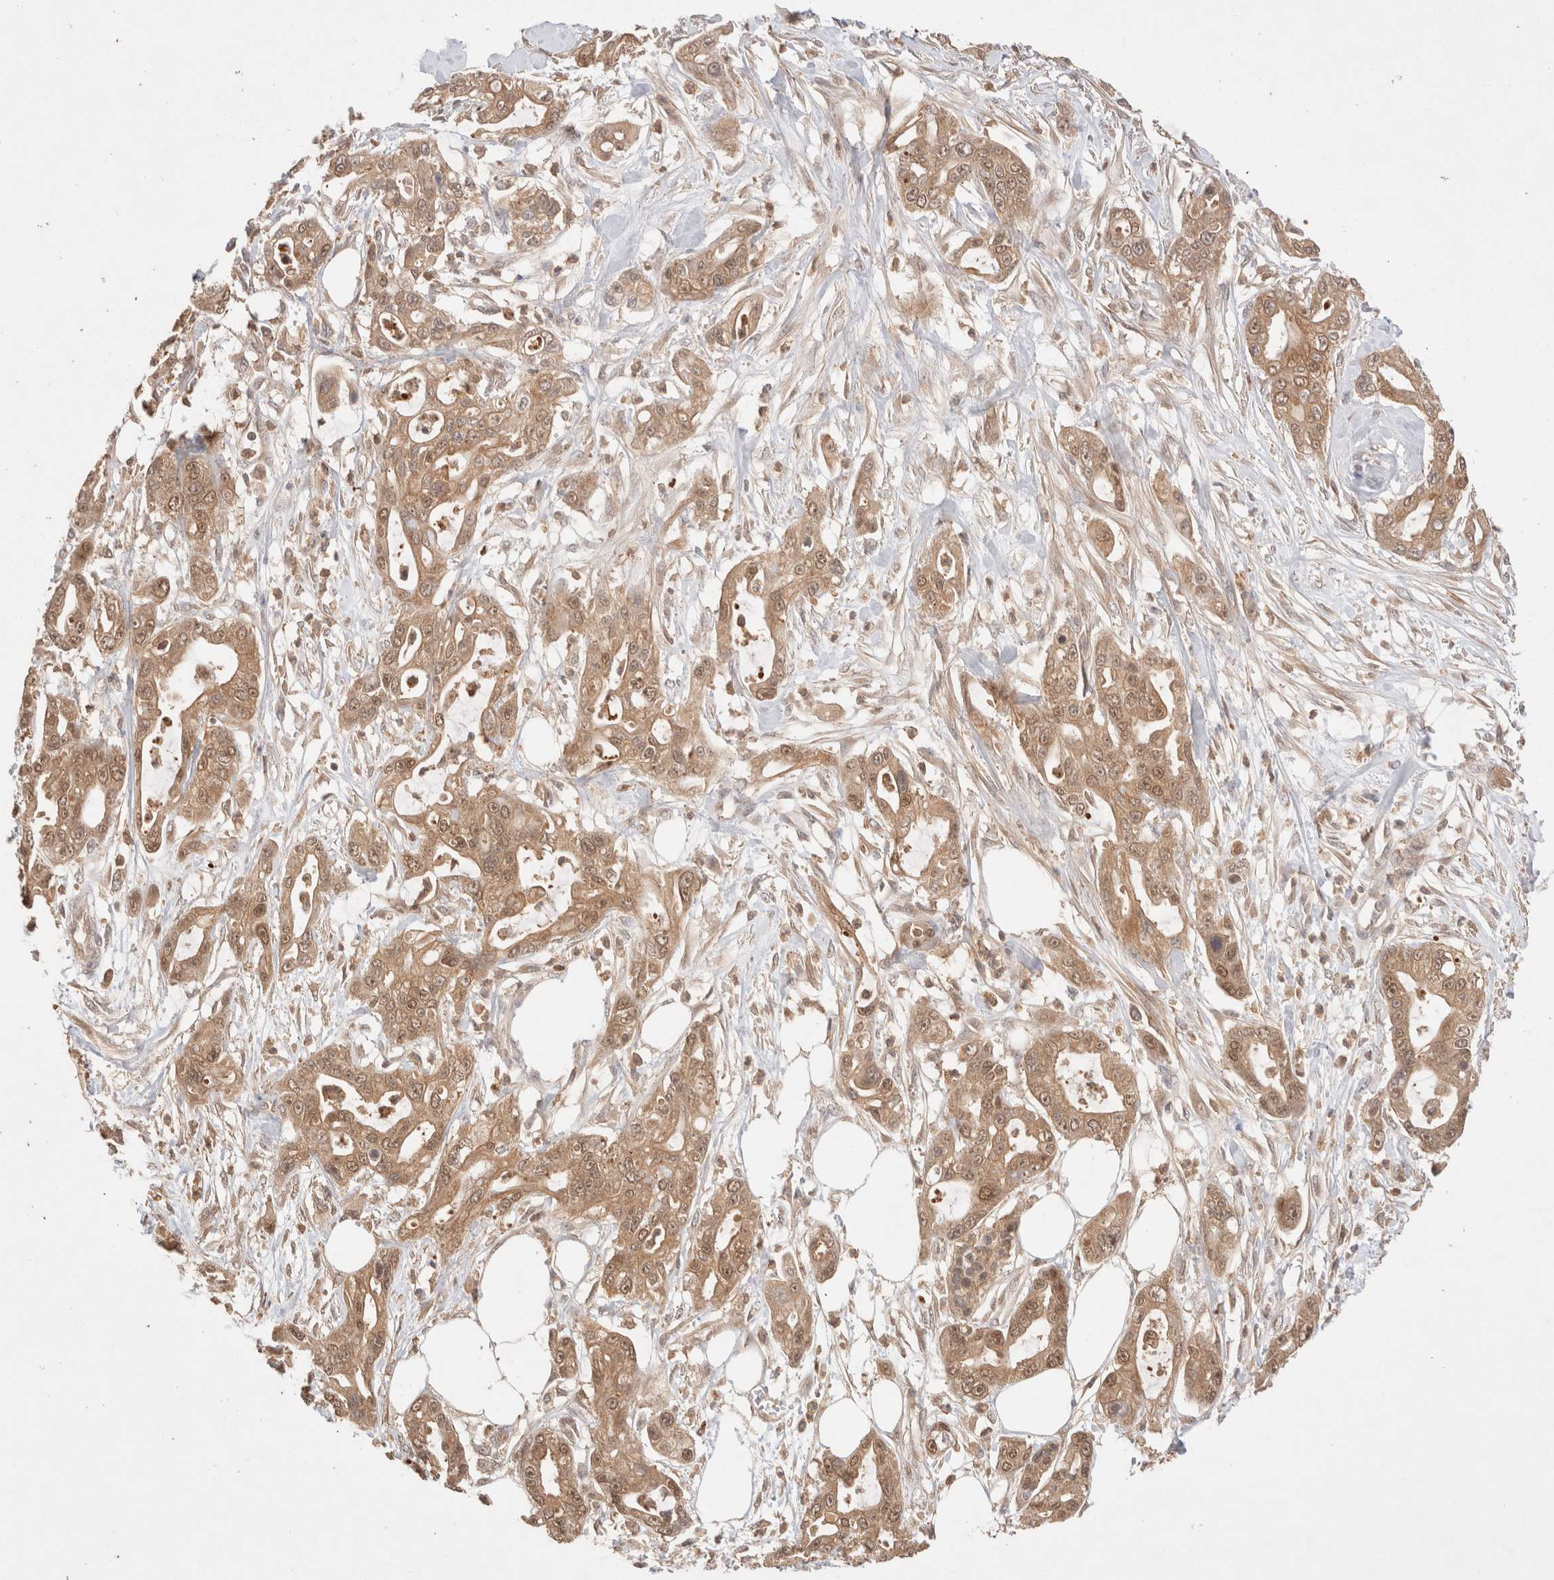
{"staining": {"intensity": "moderate", "quantity": ">75%", "location": "cytoplasmic/membranous,nuclear"}, "tissue": "pancreatic cancer", "cell_type": "Tumor cells", "image_type": "cancer", "snomed": [{"axis": "morphology", "description": "Adenocarcinoma, NOS"}, {"axis": "topography", "description": "Pancreas"}], "caption": "Immunohistochemical staining of human pancreatic cancer exhibits medium levels of moderate cytoplasmic/membranous and nuclear protein staining in approximately >75% of tumor cells.", "gene": "CARNMT1", "patient": {"sex": "male", "age": 68}}